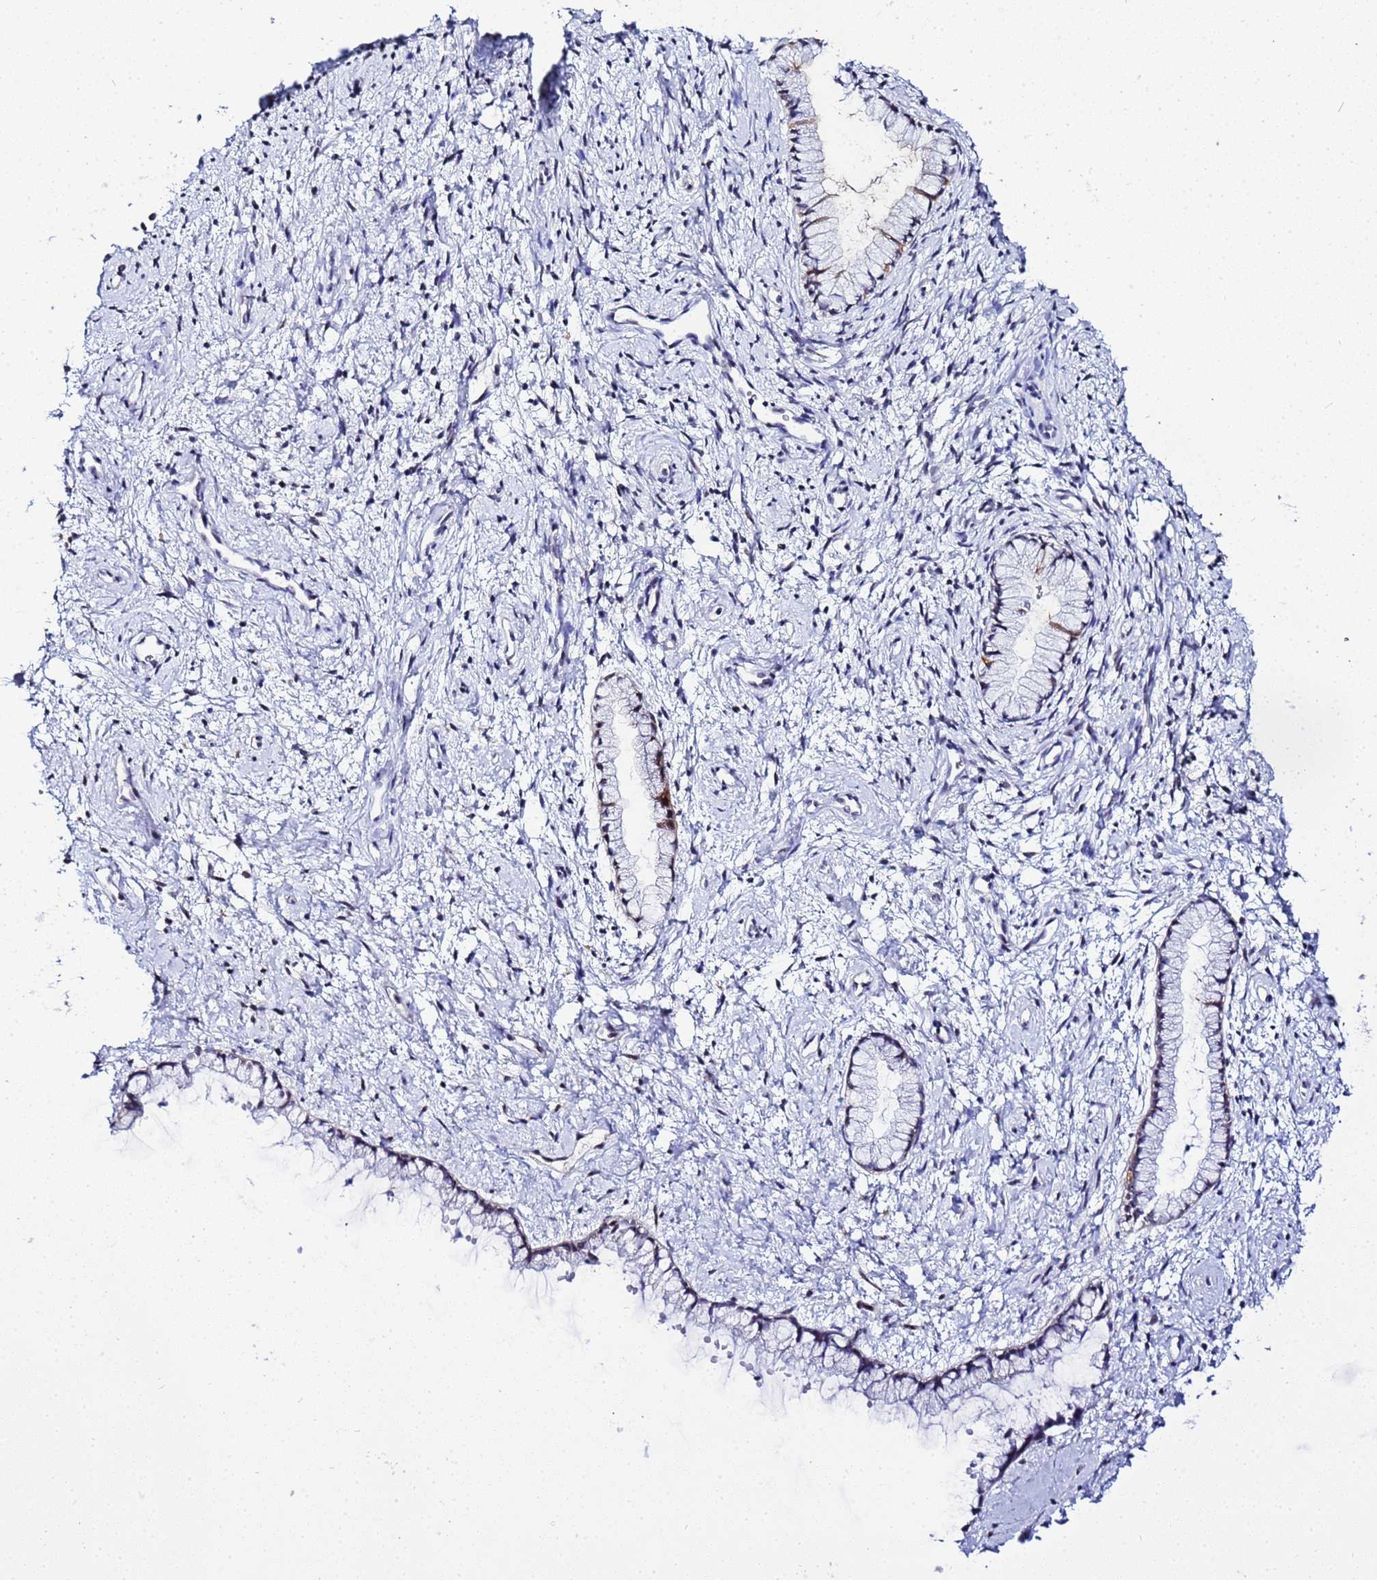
{"staining": {"intensity": "moderate", "quantity": "<25%", "location": "cytoplasmic/membranous"}, "tissue": "cervix", "cell_type": "Glandular cells", "image_type": "normal", "snomed": [{"axis": "morphology", "description": "Normal tissue, NOS"}, {"axis": "topography", "description": "Cervix"}], "caption": "Immunohistochemistry (DAB (3,3'-diaminobenzidine)) staining of normal cervix displays moderate cytoplasmic/membranous protein positivity in about <25% of glandular cells.", "gene": "ACTL6B", "patient": {"sex": "female", "age": 57}}